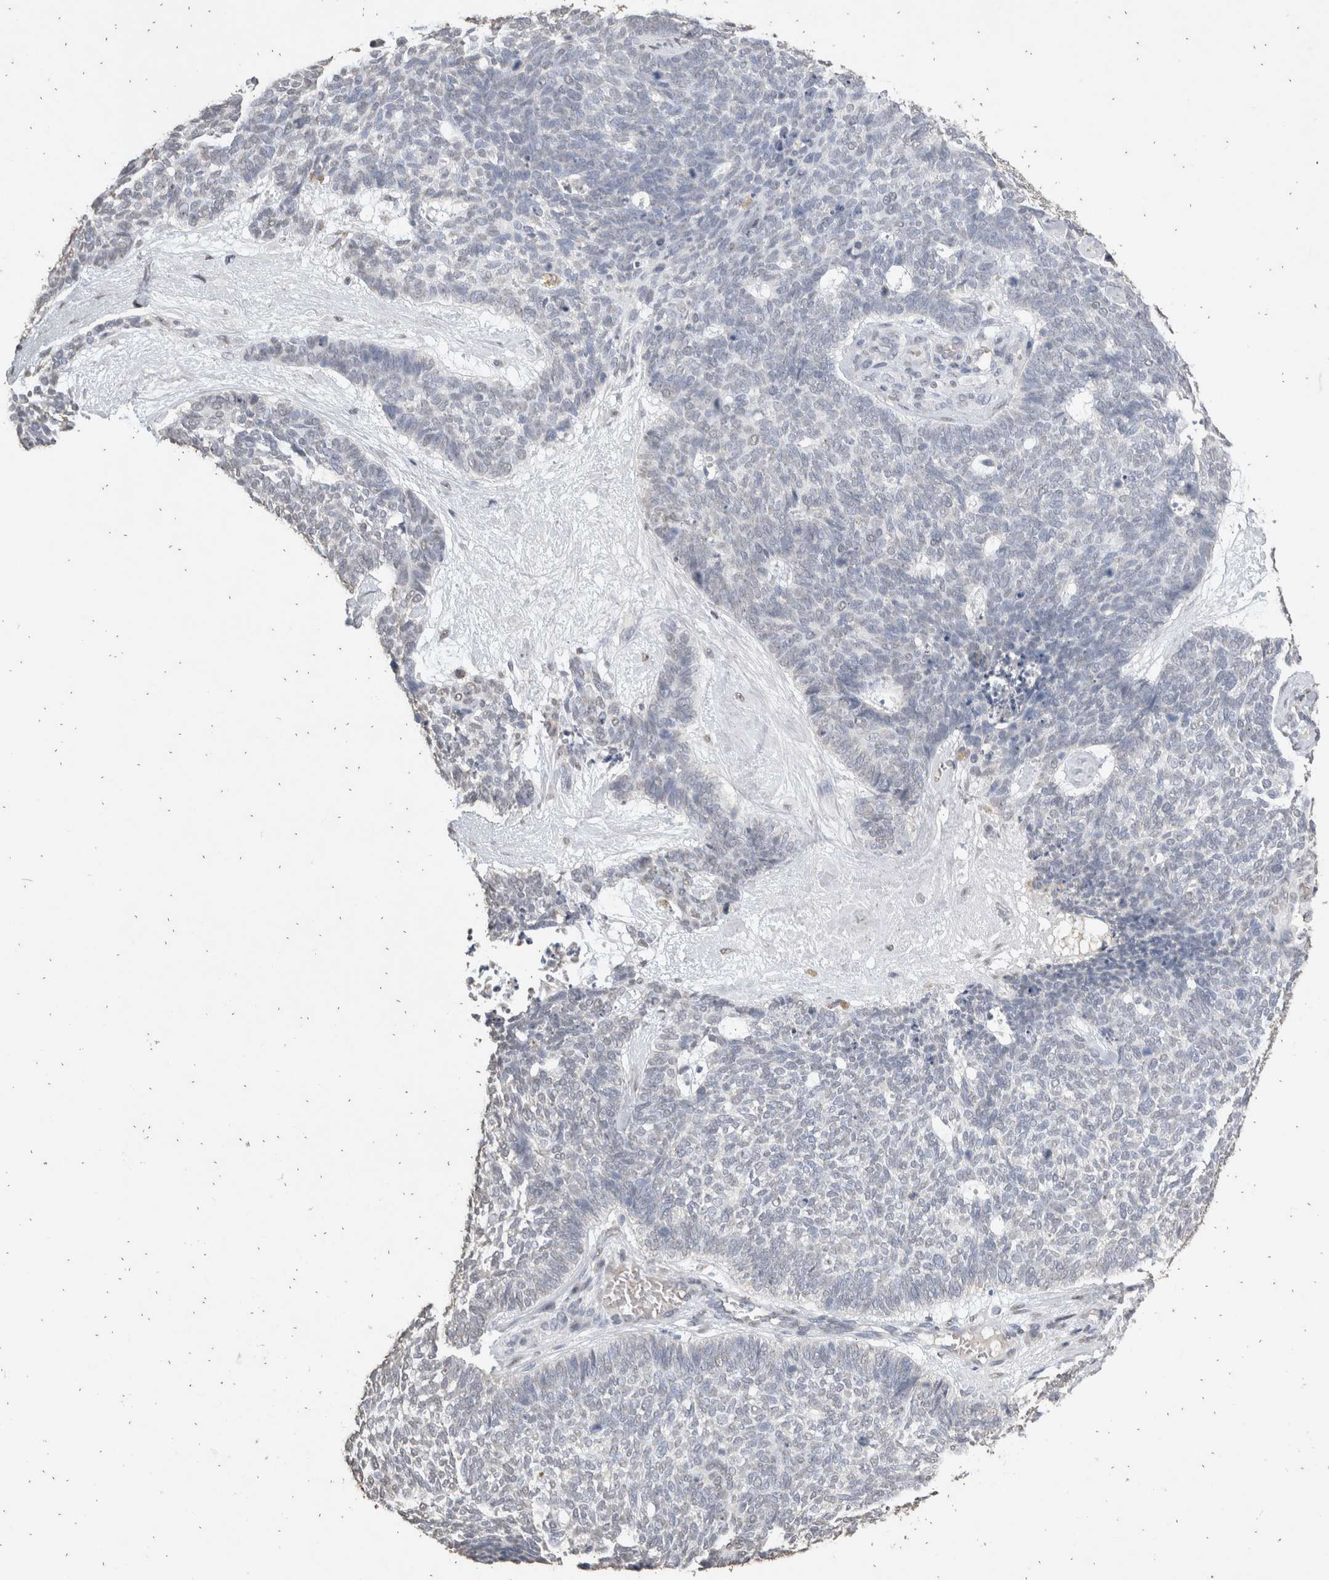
{"staining": {"intensity": "negative", "quantity": "none", "location": "none"}, "tissue": "skin cancer", "cell_type": "Tumor cells", "image_type": "cancer", "snomed": [{"axis": "morphology", "description": "Basal cell carcinoma"}, {"axis": "topography", "description": "Skin"}], "caption": "Immunohistochemistry of skin basal cell carcinoma displays no staining in tumor cells.", "gene": "LGALS2", "patient": {"sex": "female", "age": 84}}